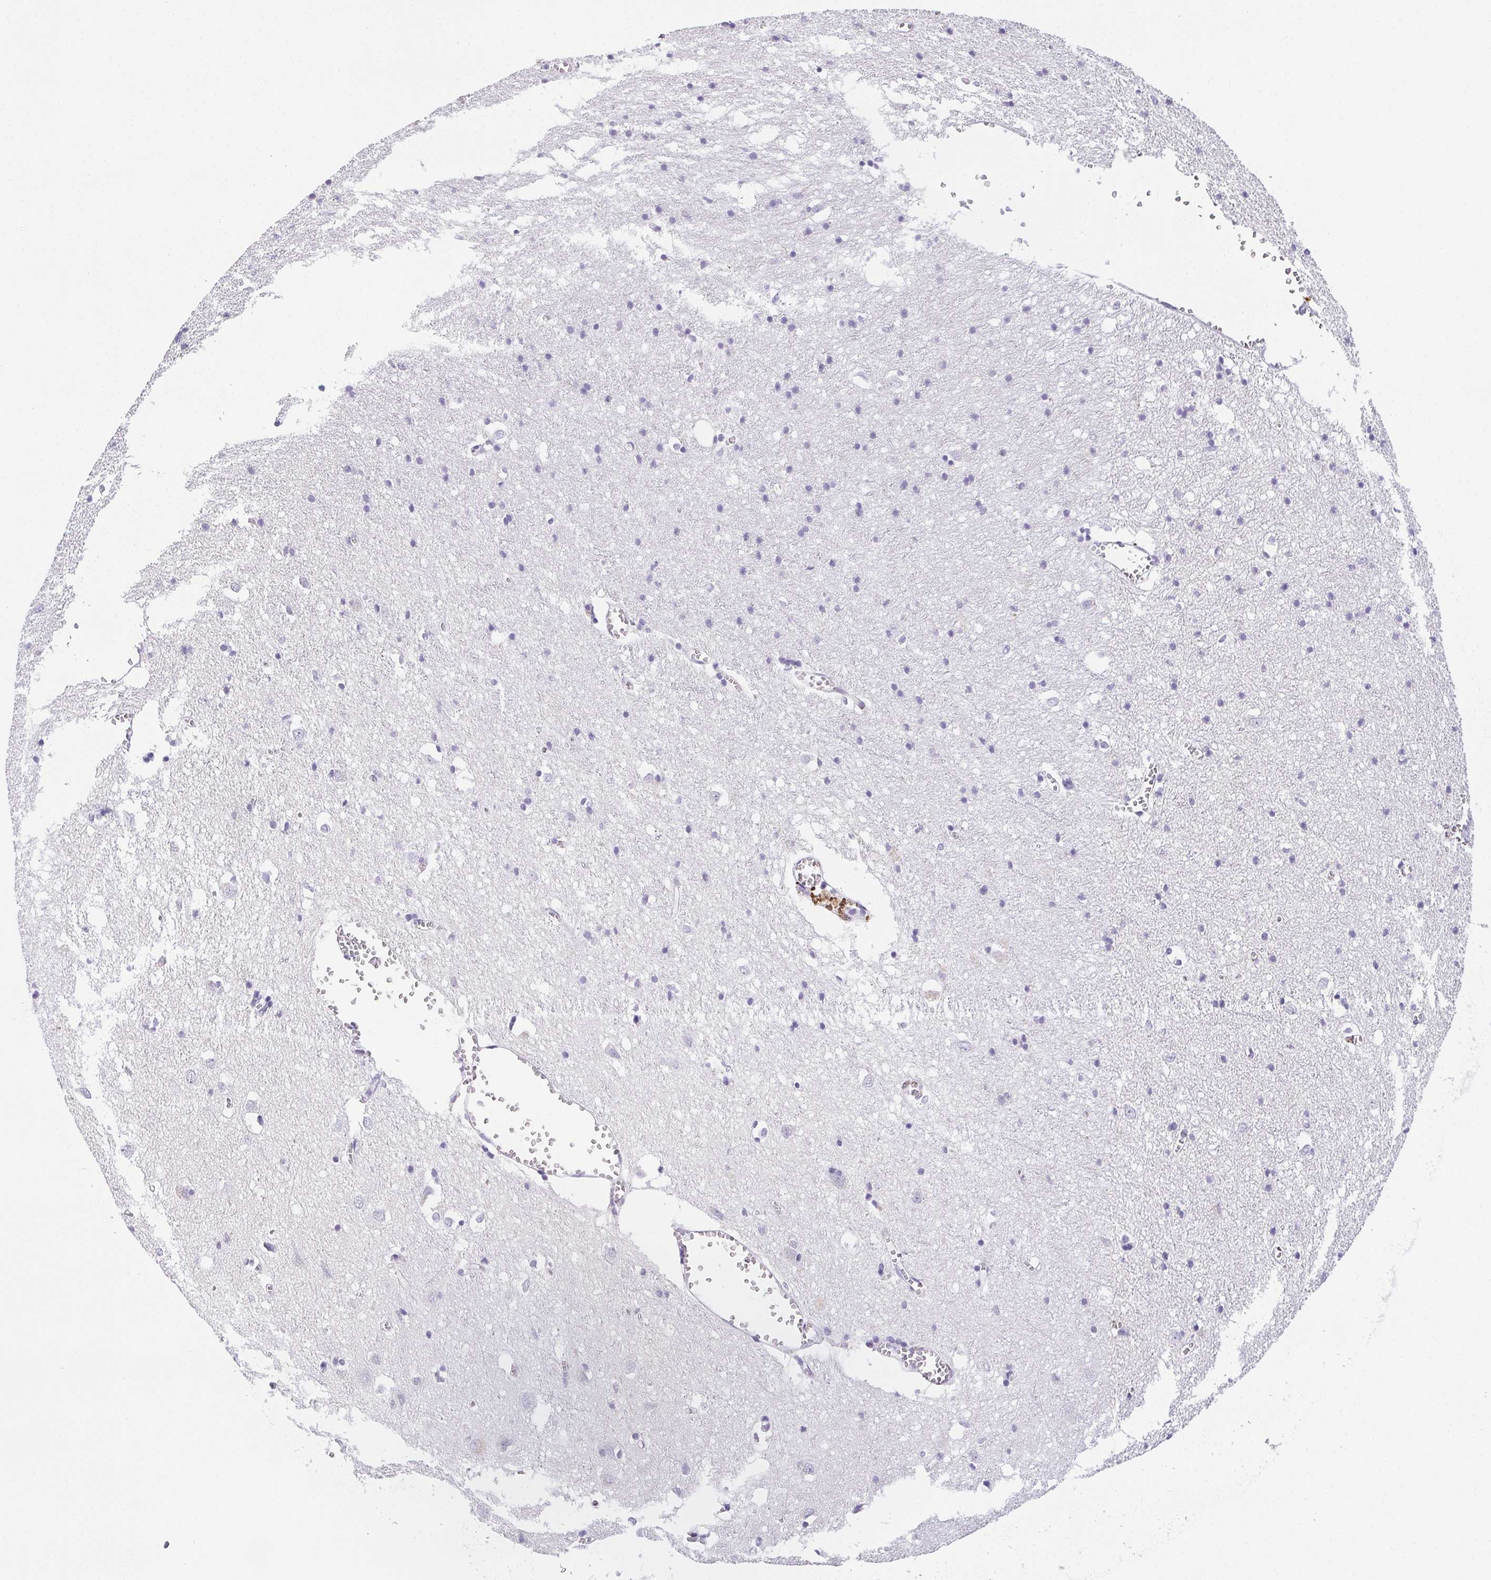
{"staining": {"intensity": "moderate", "quantity": "<25%", "location": "cytoplasmic/membranous"}, "tissue": "cerebral cortex", "cell_type": "Endothelial cells", "image_type": "normal", "snomed": [{"axis": "morphology", "description": "Normal tissue, NOS"}, {"axis": "topography", "description": "Cerebral cortex"}], "caption": "Human cerebral cortex stained for a protein (brown) reveals moderate cytoplasmic/membranous positive expression in approximately <25% of endothelial cells.", "gene": "VTN", "patient": {"sex": "male", "age": 70}}